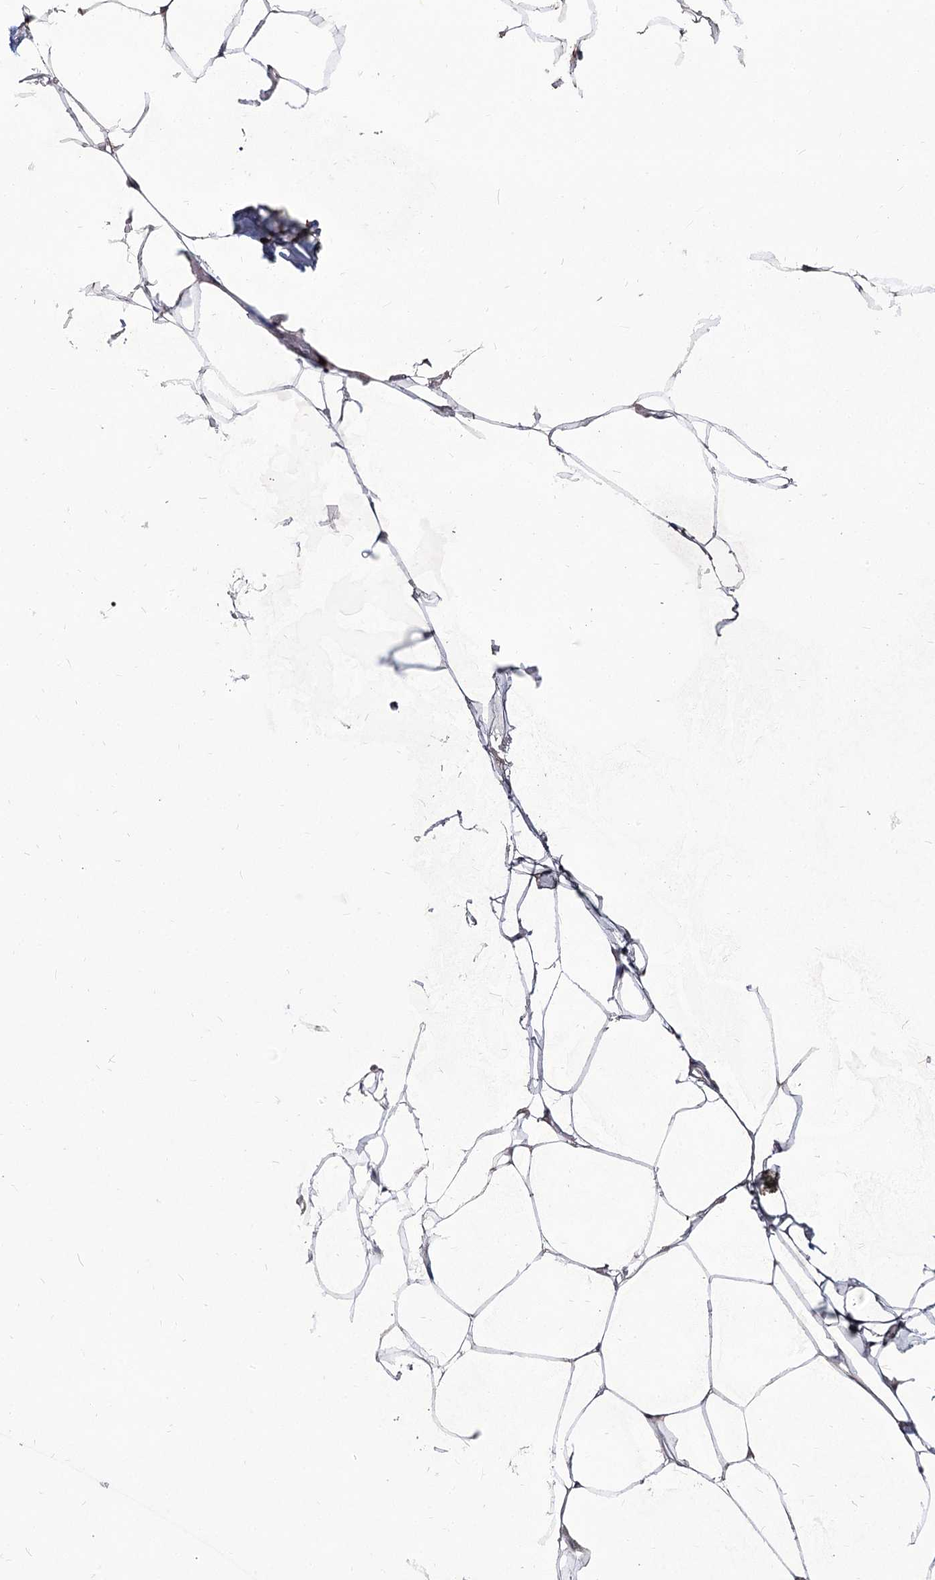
{"staining": {"intensity": "moderate", "quantity": "25%-75%", "location": "cytoplasmic/membranous"}, "tissue": "adipose tissue", "cell_type": "Adipocytes", "image_type": "normal", "snomed": [{"axis": "morphology", "description": "Normal tissue, NOS"}, {"axis": "morphology", "description": "Fibrosis, NOS"}, {"axis": "topography", "description": "Breast"}, {"axis": "topography", "description": "Adipose tissue"}], "caption": "Normal adipose tissue exhibits moderate cytoplasmic/membranous expression in about 25%-75% of adipocytes, visualized by immunohistochemistry. (DAB IHC with brightfield microscopy, high magnification).", "gene": "STK17B", "patient": {"sex": "female", "age": 39}}